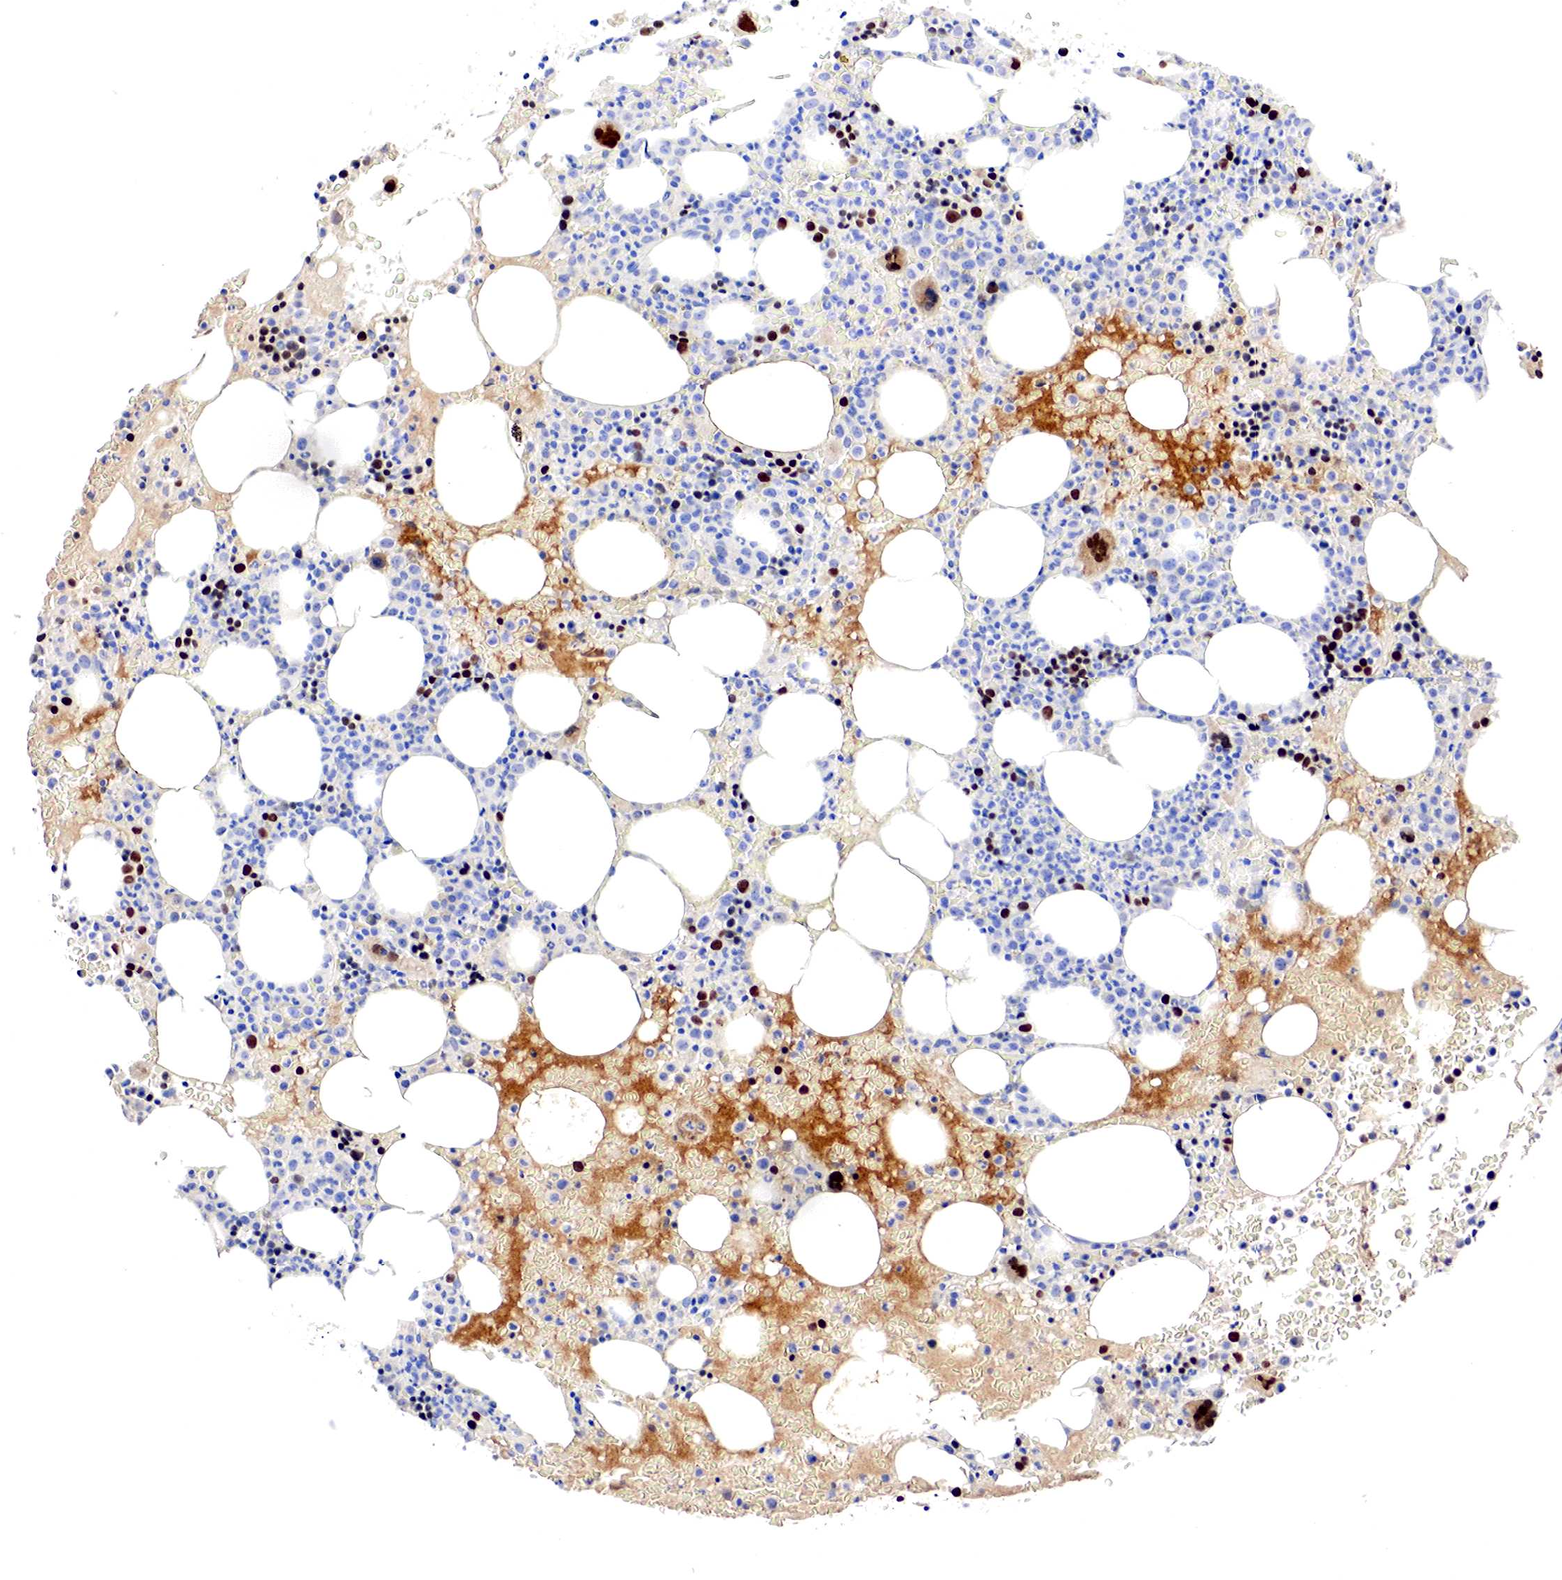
{"staining": {"intensity": "strong", "quantity": "25%-75%", "location": "nuclear"}, "tissue": "bone marrow", "cell_type": "Hematopoietic cells", "image_type": "normal", "snomed": [{"axis": "morphology", "description": "Normal tissue, NOS"}, {"axis": "topography", "description": "Bone marrow"}], "caption": "Protein expression analysis of unremarkable bone marrow reveals strong nuclear expression in about 25%-75% of hematopoietic cells. Immunohistochemistry stains the protein of interest in brown and the nuclei are stained blue.", "gene": "GATA1", "patient": {"sex": "female", "age": 88}}